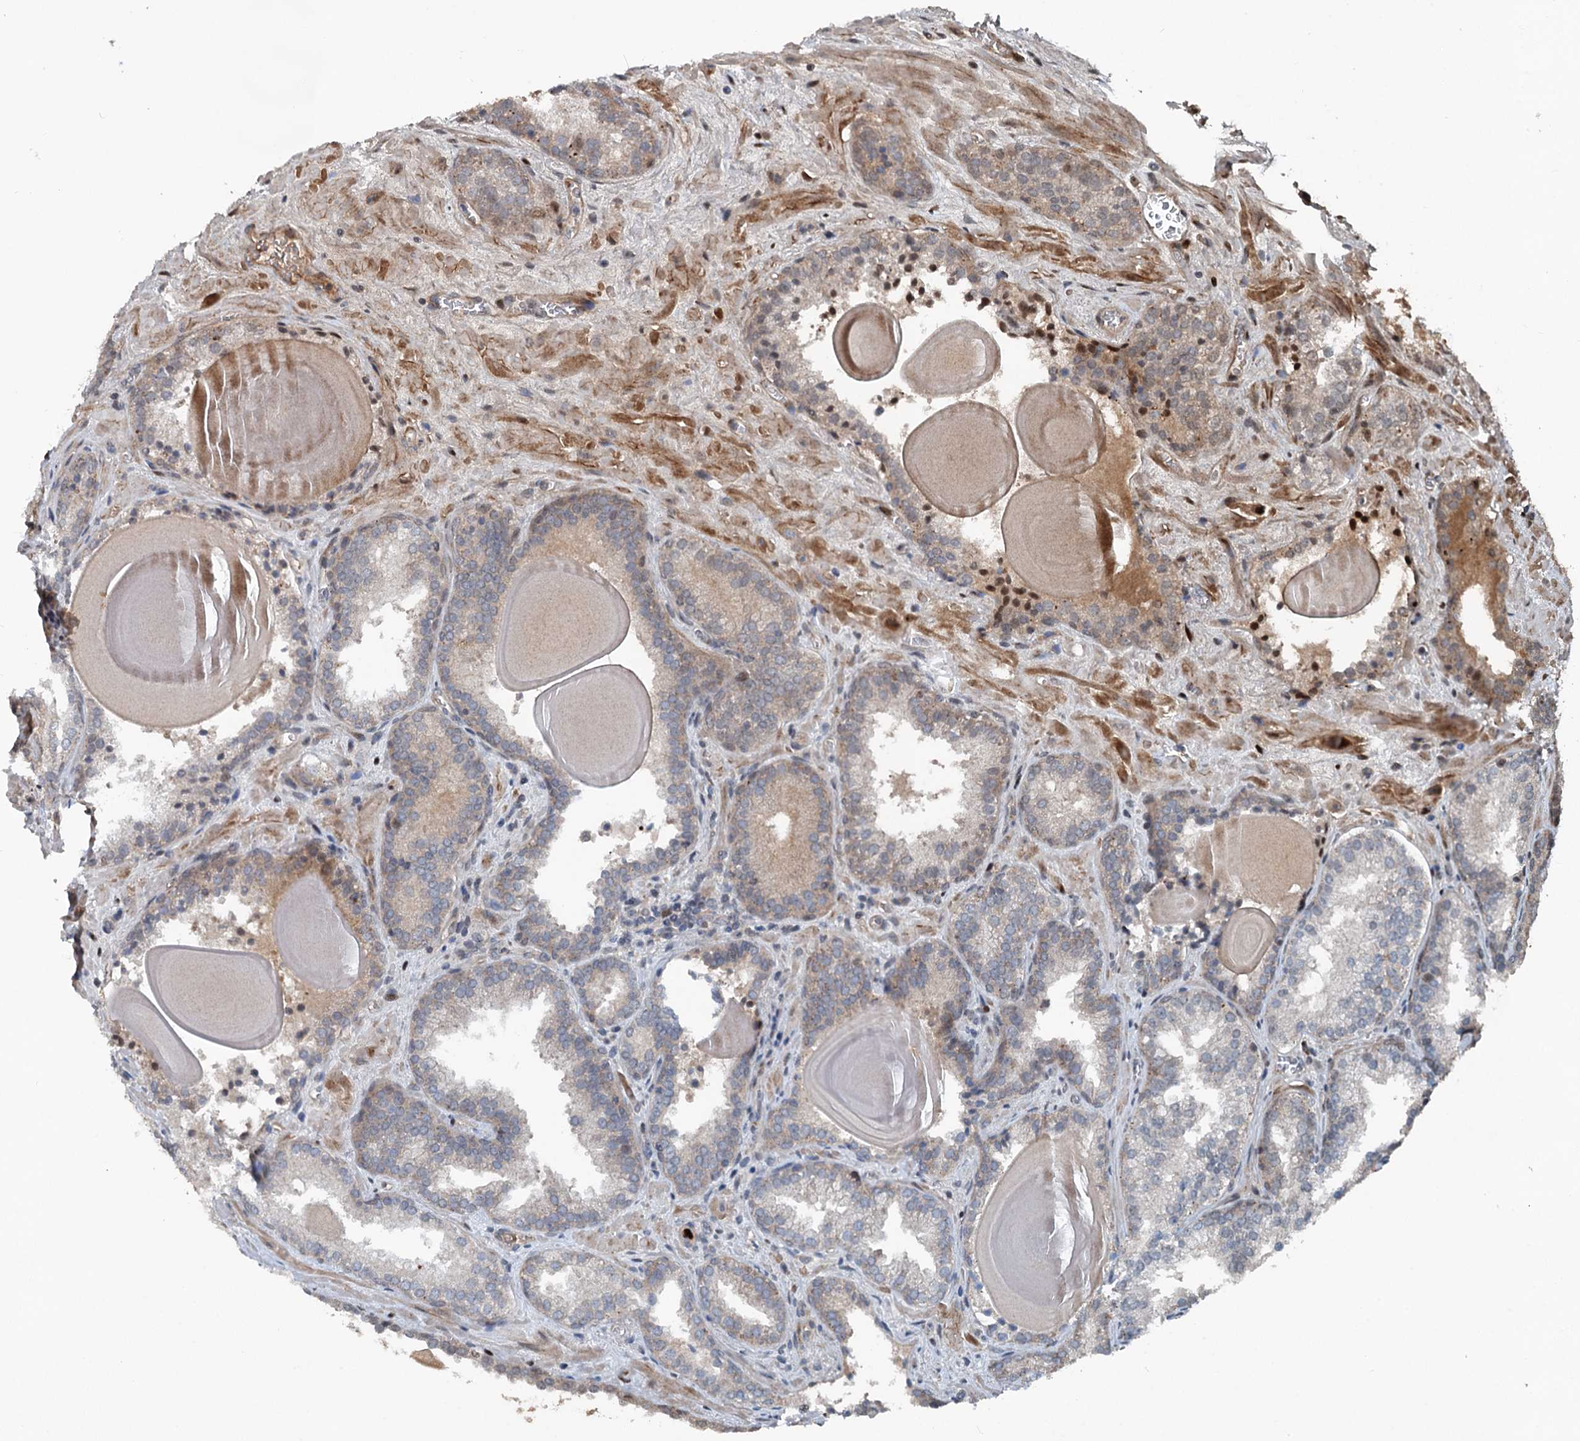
{"staining": {"intensity": "weak", "quantity": "<25%", "location": "cytoplasmic/membranous"}, "tissue": "prostate cancer", "cell_type": "Tumor cells", "image_type": "cancer", "snomed": [{"axis": "morphology", "description": "Adenocarcinoma, High grade"}, {"axis": "topography", "description": "Prostate"}], "caption": "Prostate cancer stained for a protein using IHC displays no positivity tumor cells.", "gene": "TEDC1", "patient": {"sex": "male", "age": 66}}